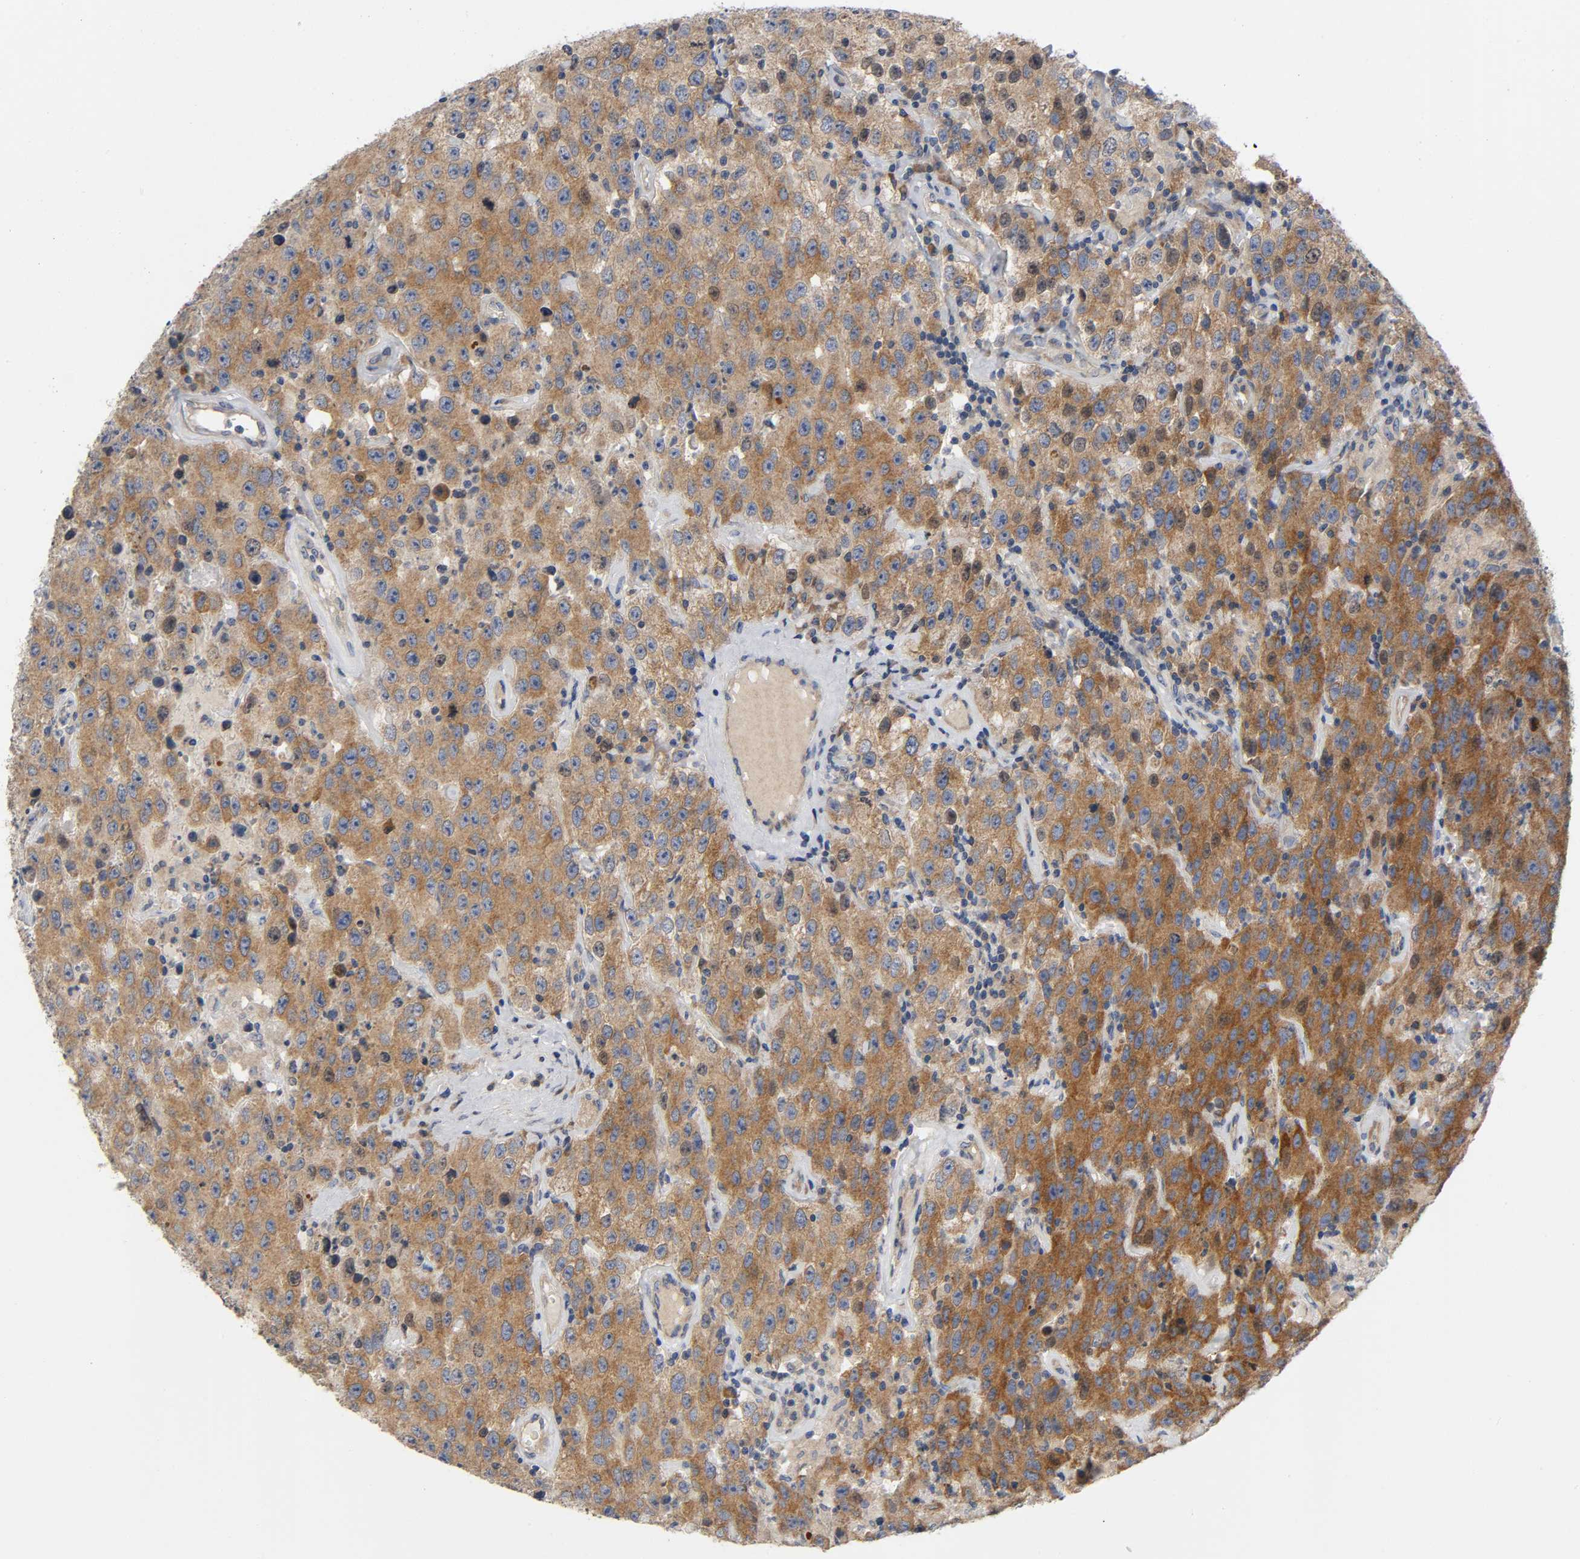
{"staining": {"intensity": "moderate", "quantity": ">75%", "location": "cytoplasmic/membranous"}, "tissue": "testis cancer", "cell_type": "Tumor cells", "image_type": "cancer", "snomed": [{"axis": "morphology", "description": "Seminoma, NOS"}, {"axis": "topography", "description": "Testis"}], "caption": "Immunohistochemistry (IHC) image of human seminoma (testis) stained for a protein (brown), which displays medium levels of moderate cytoplasmic/membranous expression in about >75% of tumor cells.", "gene": "HDAC6", "patient": {"sex": "male", "age": 52}}